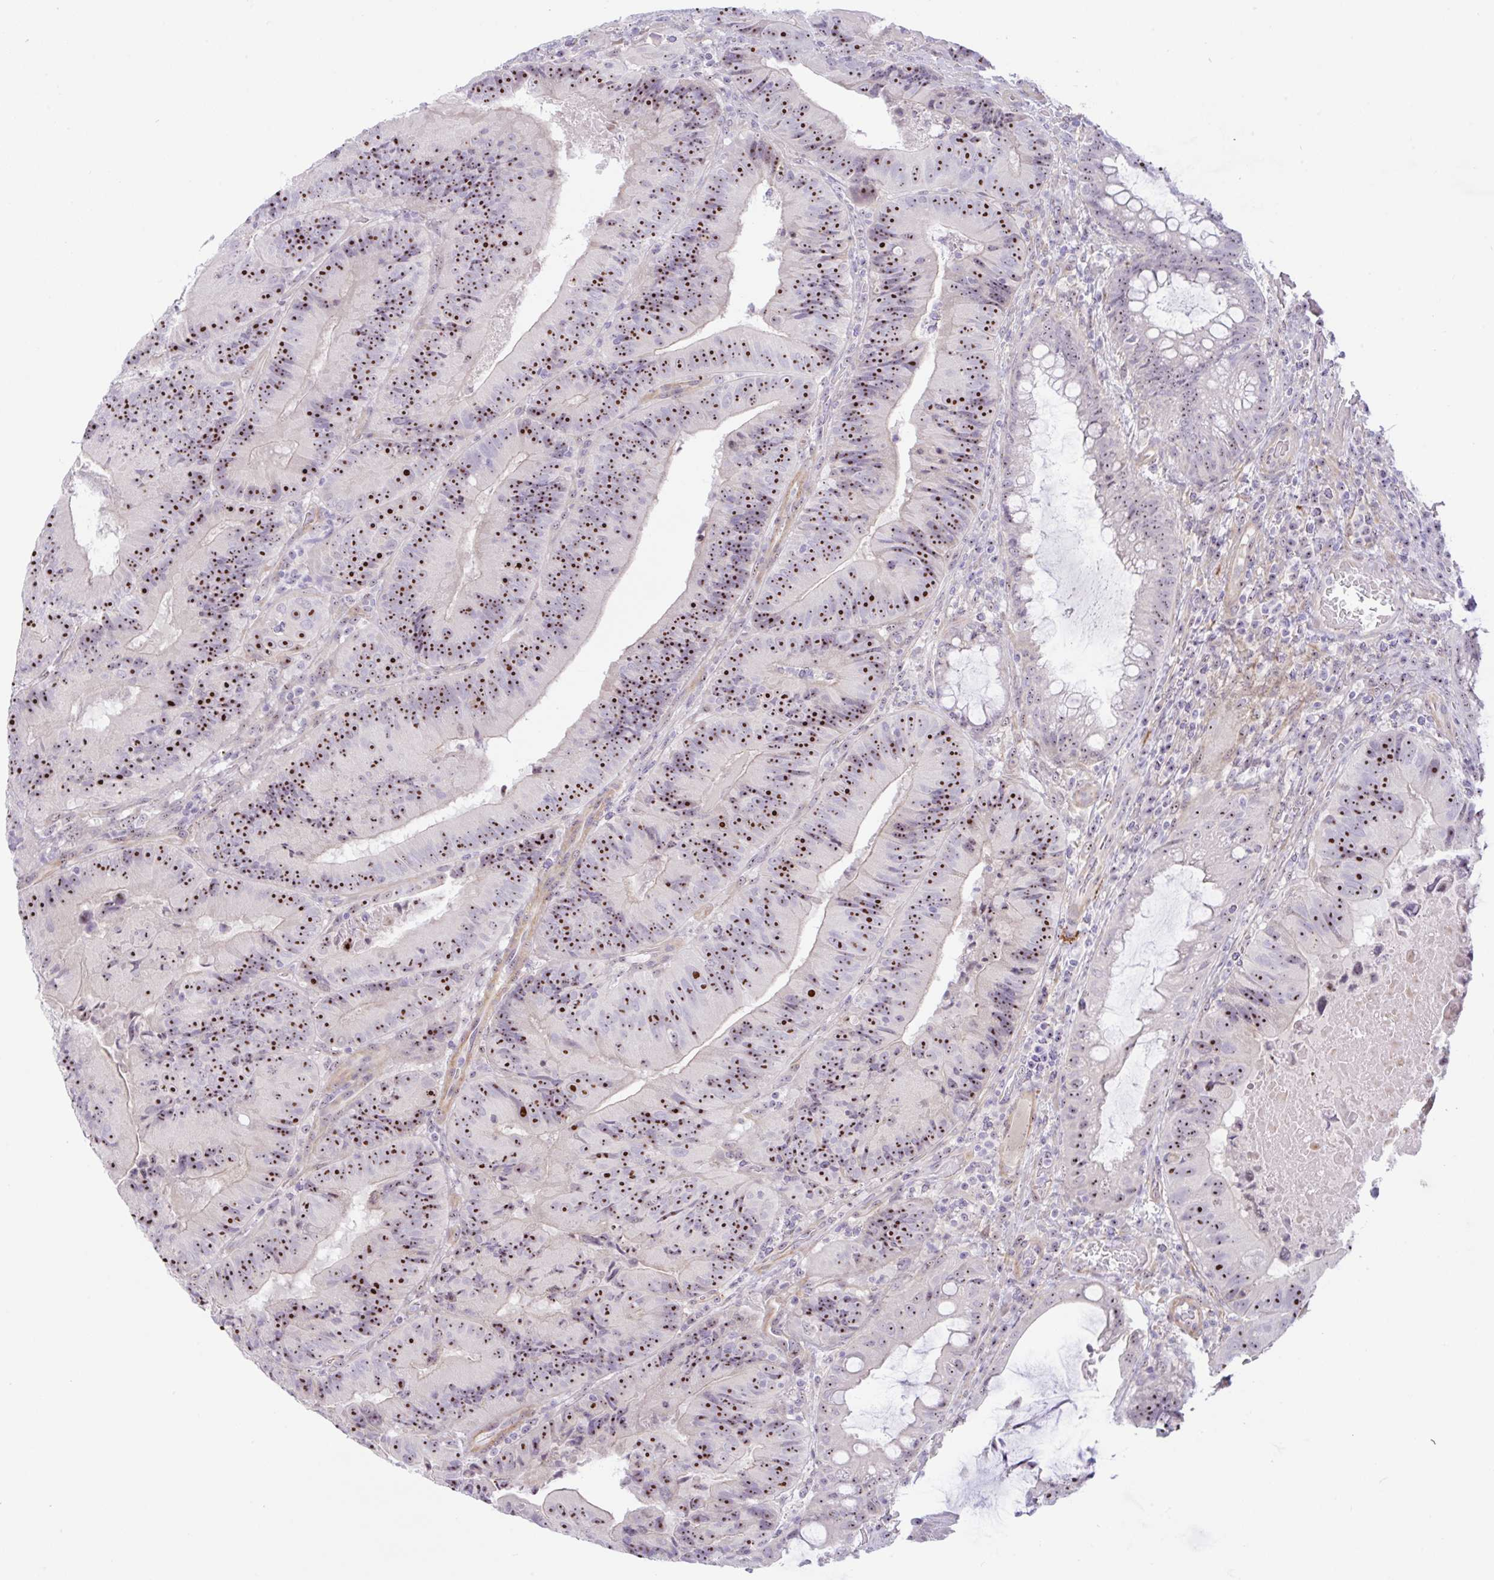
{"staining": {"intensity": "strong", "quantity": ">75%", "location": "nuclear"}, "tissue": "colorectal cancer", "cell_type": "Tumor cells", "image_type": "cancer", "snomed": [{"axis": "morphology", "description": "Adenocarcinoma, NOS"}, {"axis": "topography", "description": "Colon"}], "caption": "DAB (3,3'-diaminobenzidine) immunohistochemical staining of human colorectal adenocarcinoma exhibits strong nuclear protein expression in approximately >75% of tumor cells.", "gene": "MXRA8", "patient": {"sex": "female", "age": 86}}